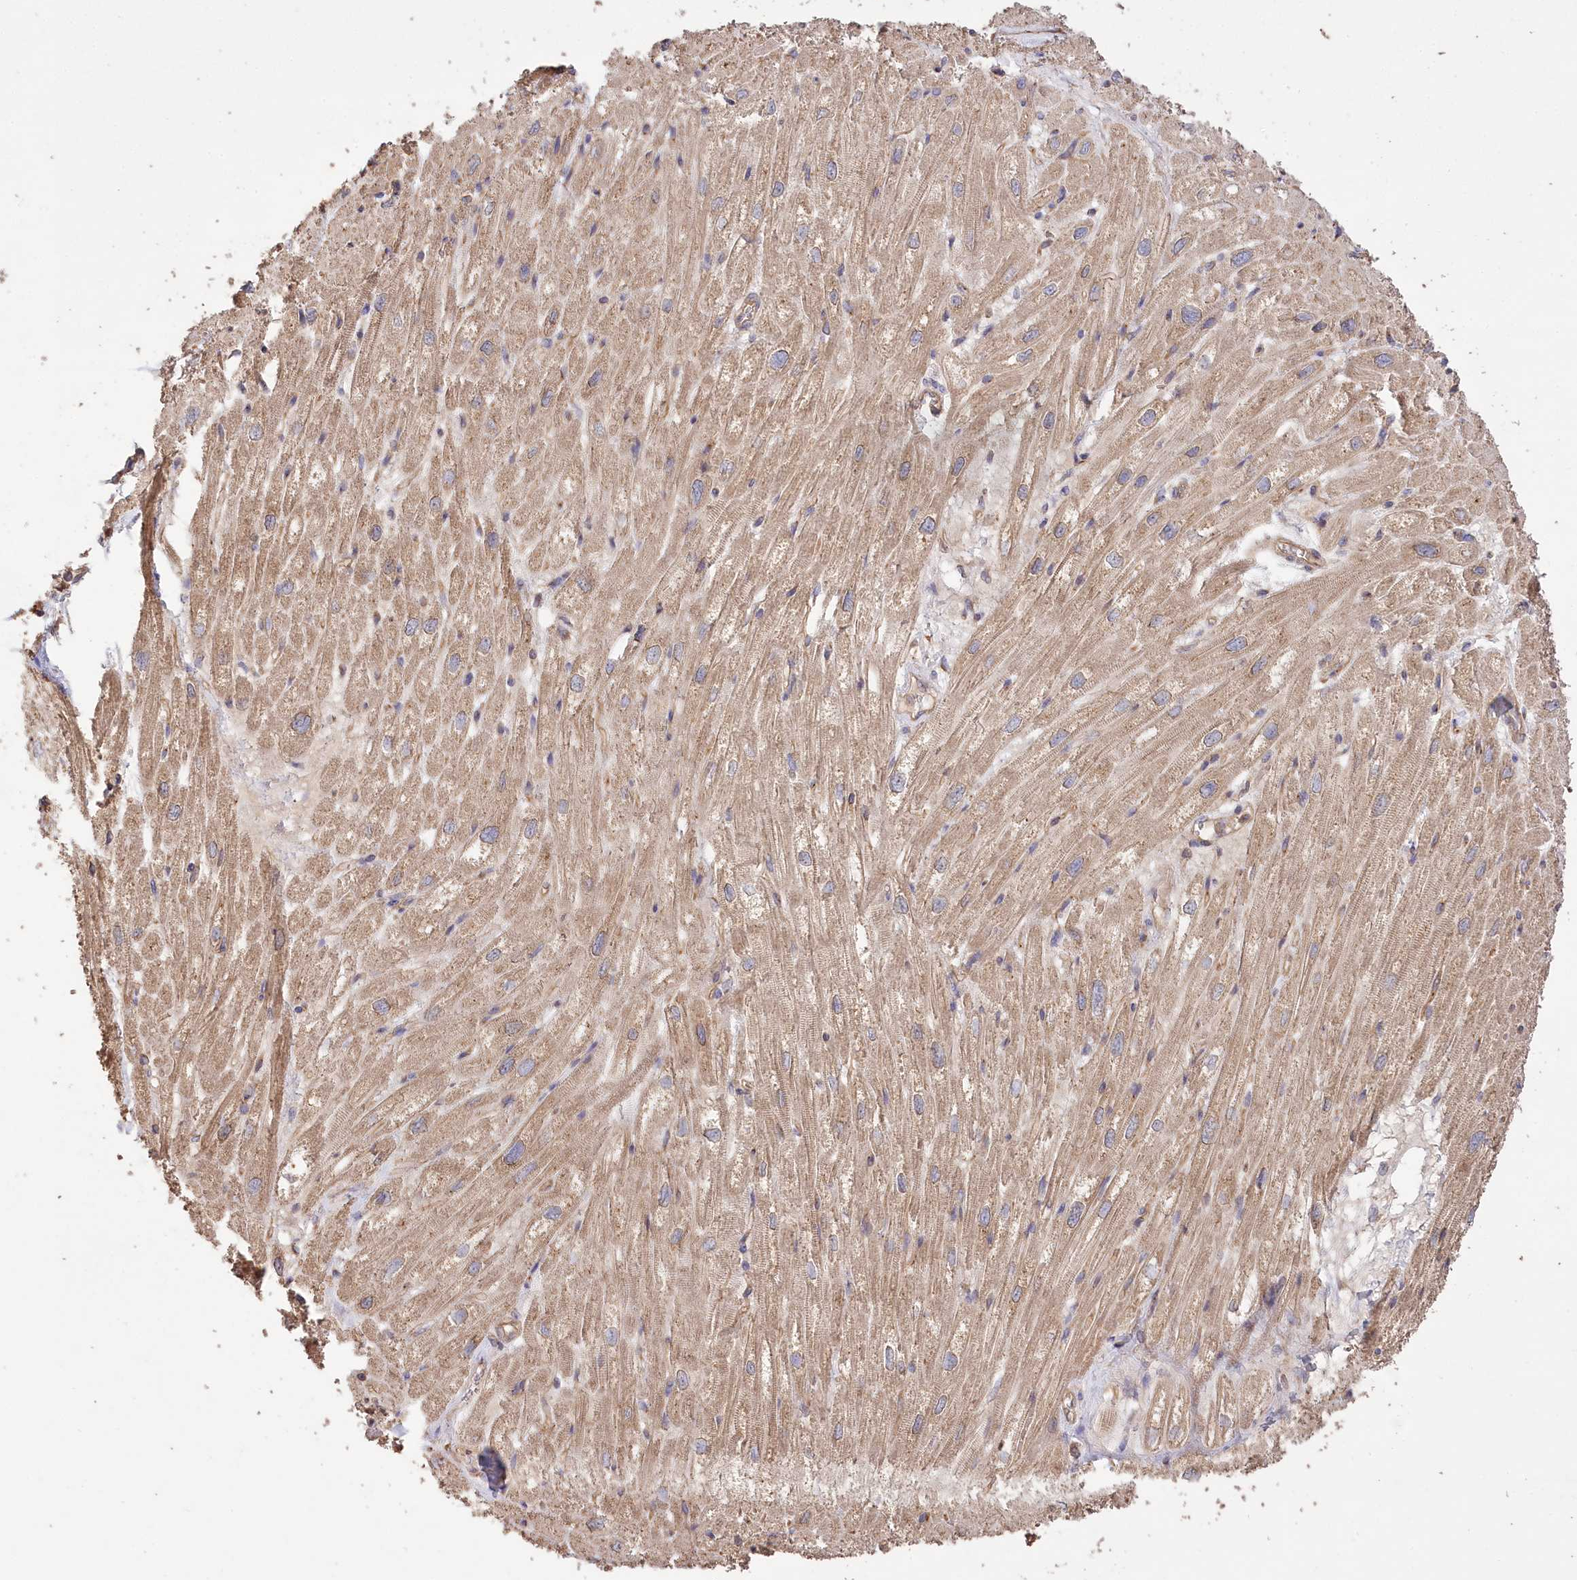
{"staining": {"intensity": "moderate", "quantity": "25%-75%", "location": "cytoplasmic/membranous"}, "tissue": "heart muscle", "cell_type": "Cardiomyocytes", "image_type": "normal", "snomed": [{"axis": "morphology", "description": "Normal tissue, NOS"}, {"axis": "topography", "description": "Heart"}], "caption": "Approximately 25%-75% of cardiomyocytes in normal heart muscle show moderate cytoplasmic/membranous protein positivity as visualized by brown immunohistochemical staining.", "gene": "PRSS53", "patient": {"sex": "male", "age": 50}}